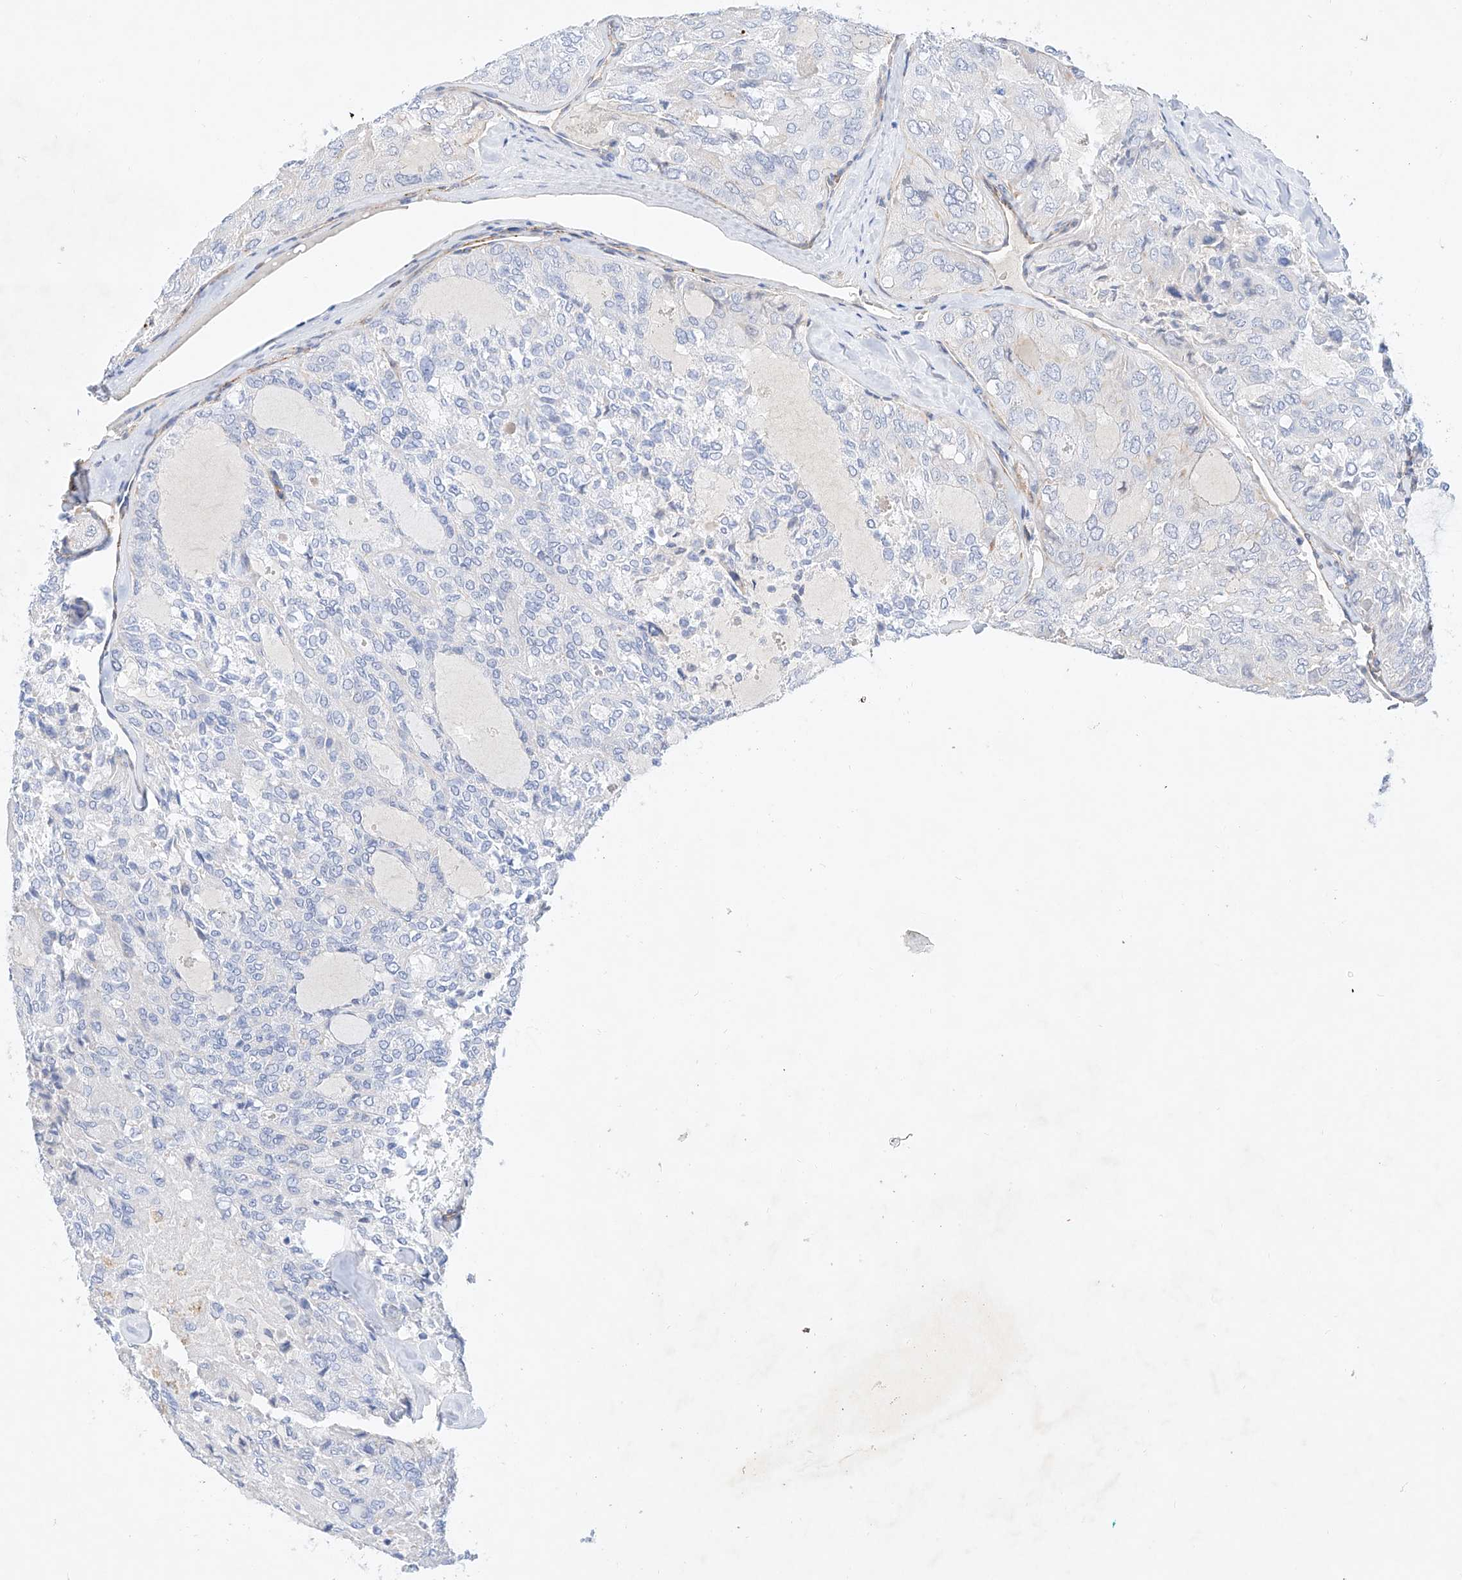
{"staining": {"intensity": "negative", "quantity": "none", "location": "none"}, "tissue": "thyroid cancer", "cell_type": "Tumor cells", "image_type": "cancer", "snomed": [{"axis": "morphology", "description": "Follicular adenoma carcinoma, NOS"}, {"axis": "topography", "description": "Thyroid gland"}], "caption": "Immunohistochemistry (IHC) histopathology image of neoplastic tissue: human thyroid follicular adenoma carcinoma stained with DAB (3,3'-diaminobenzidine) reveals no significant protein staining in tumor cells.", "gene": "SBSPON", "patient": {"sex": "male", "age": 75}}